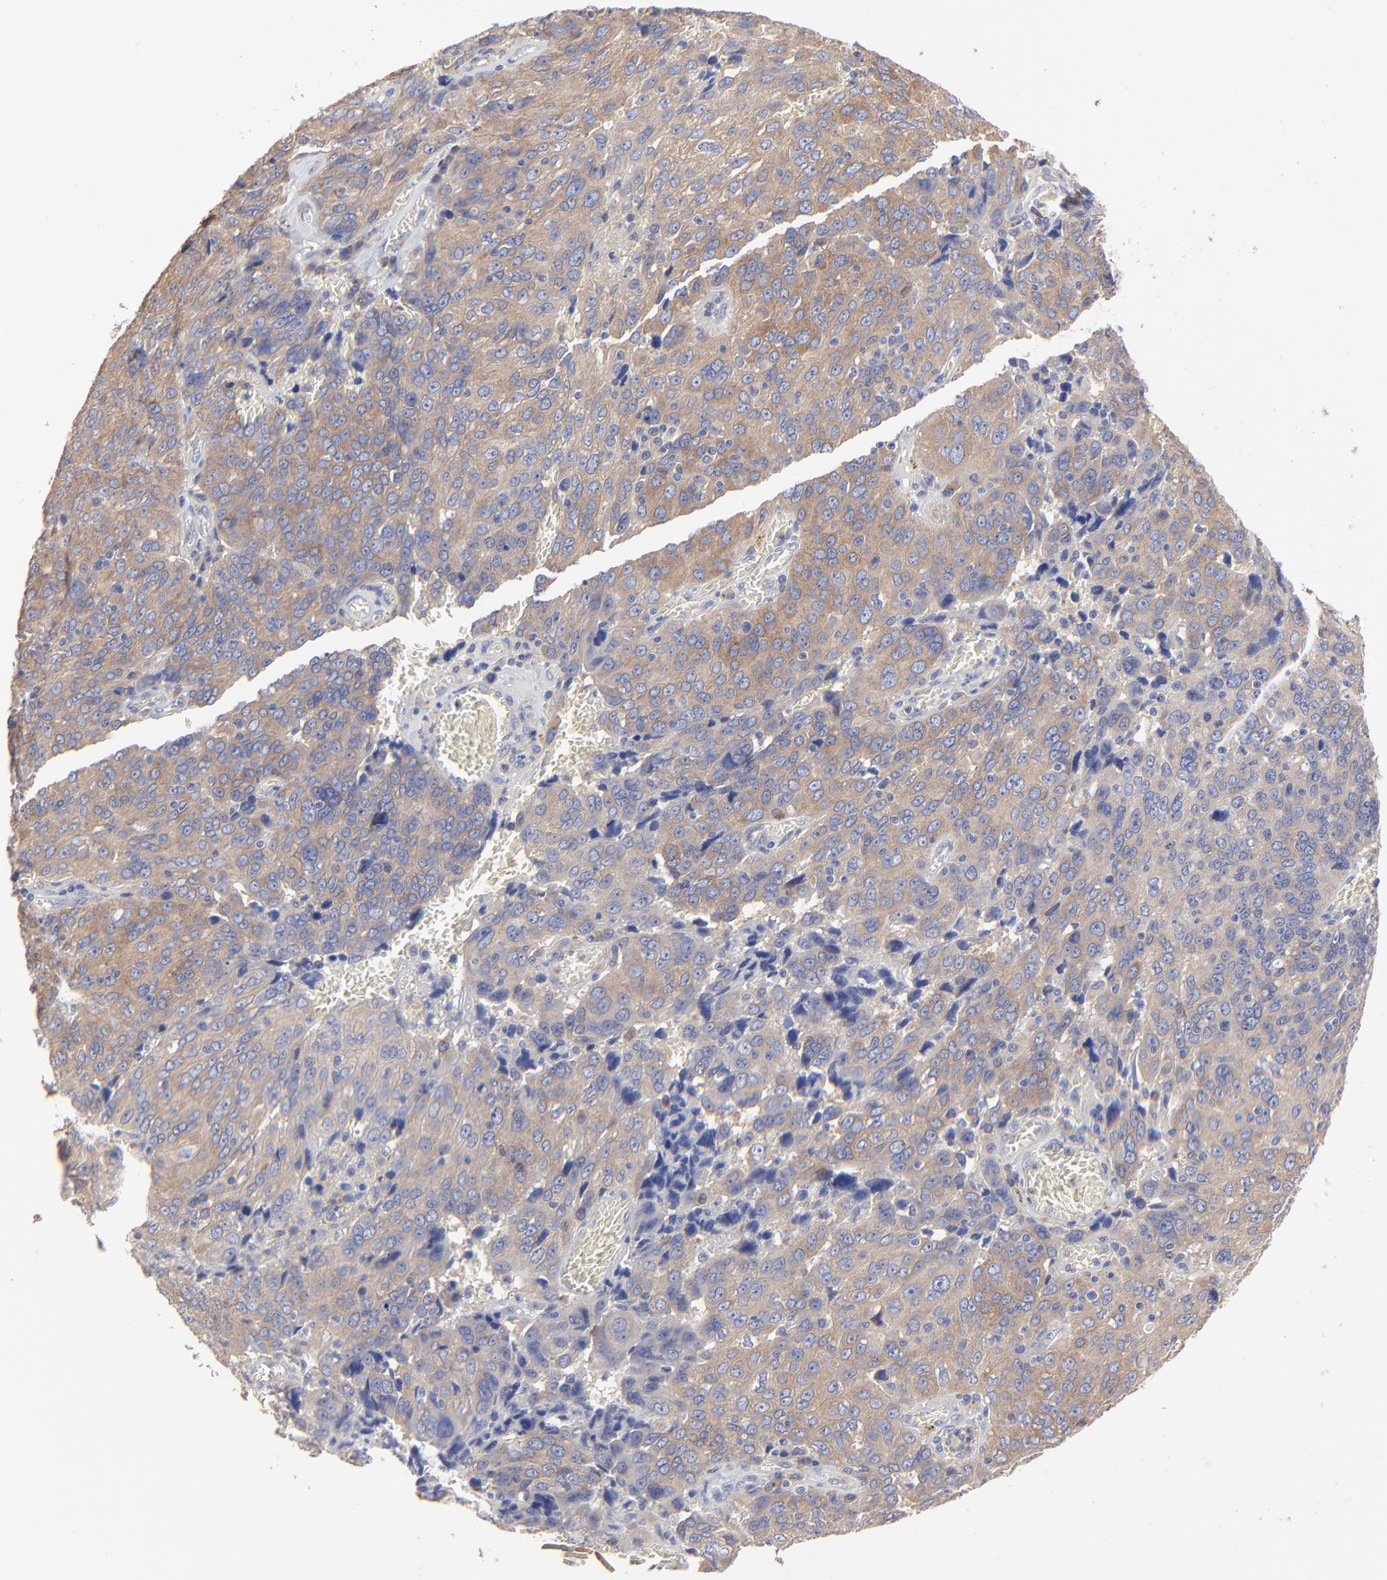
{"staining": {"intensity": "moderate", "quantity": ">75%", "location": "cytoplasmic/membranous"}, "tissue": "ovarian cancer", "cell_type": "Tumor cells", "image_type": "cancer", "snomed": [{"axis": "morphology", "description": "Carcinoma, endometroid"}, {"axis": "topography", "description": "Ovary"}], "caption": "A micrograph of endometroid carcinoma (ovarian) stained for a protein displays moderate cytoplasmic/membranous brown staining in tumor cells. The staining is performed using DAB brown chromogen to label protein expression. The nuclei are counter-stained blue using hematoxylin.", "gene": "PPFIBP2", "patient": {"sex": "female", "age": 75}}